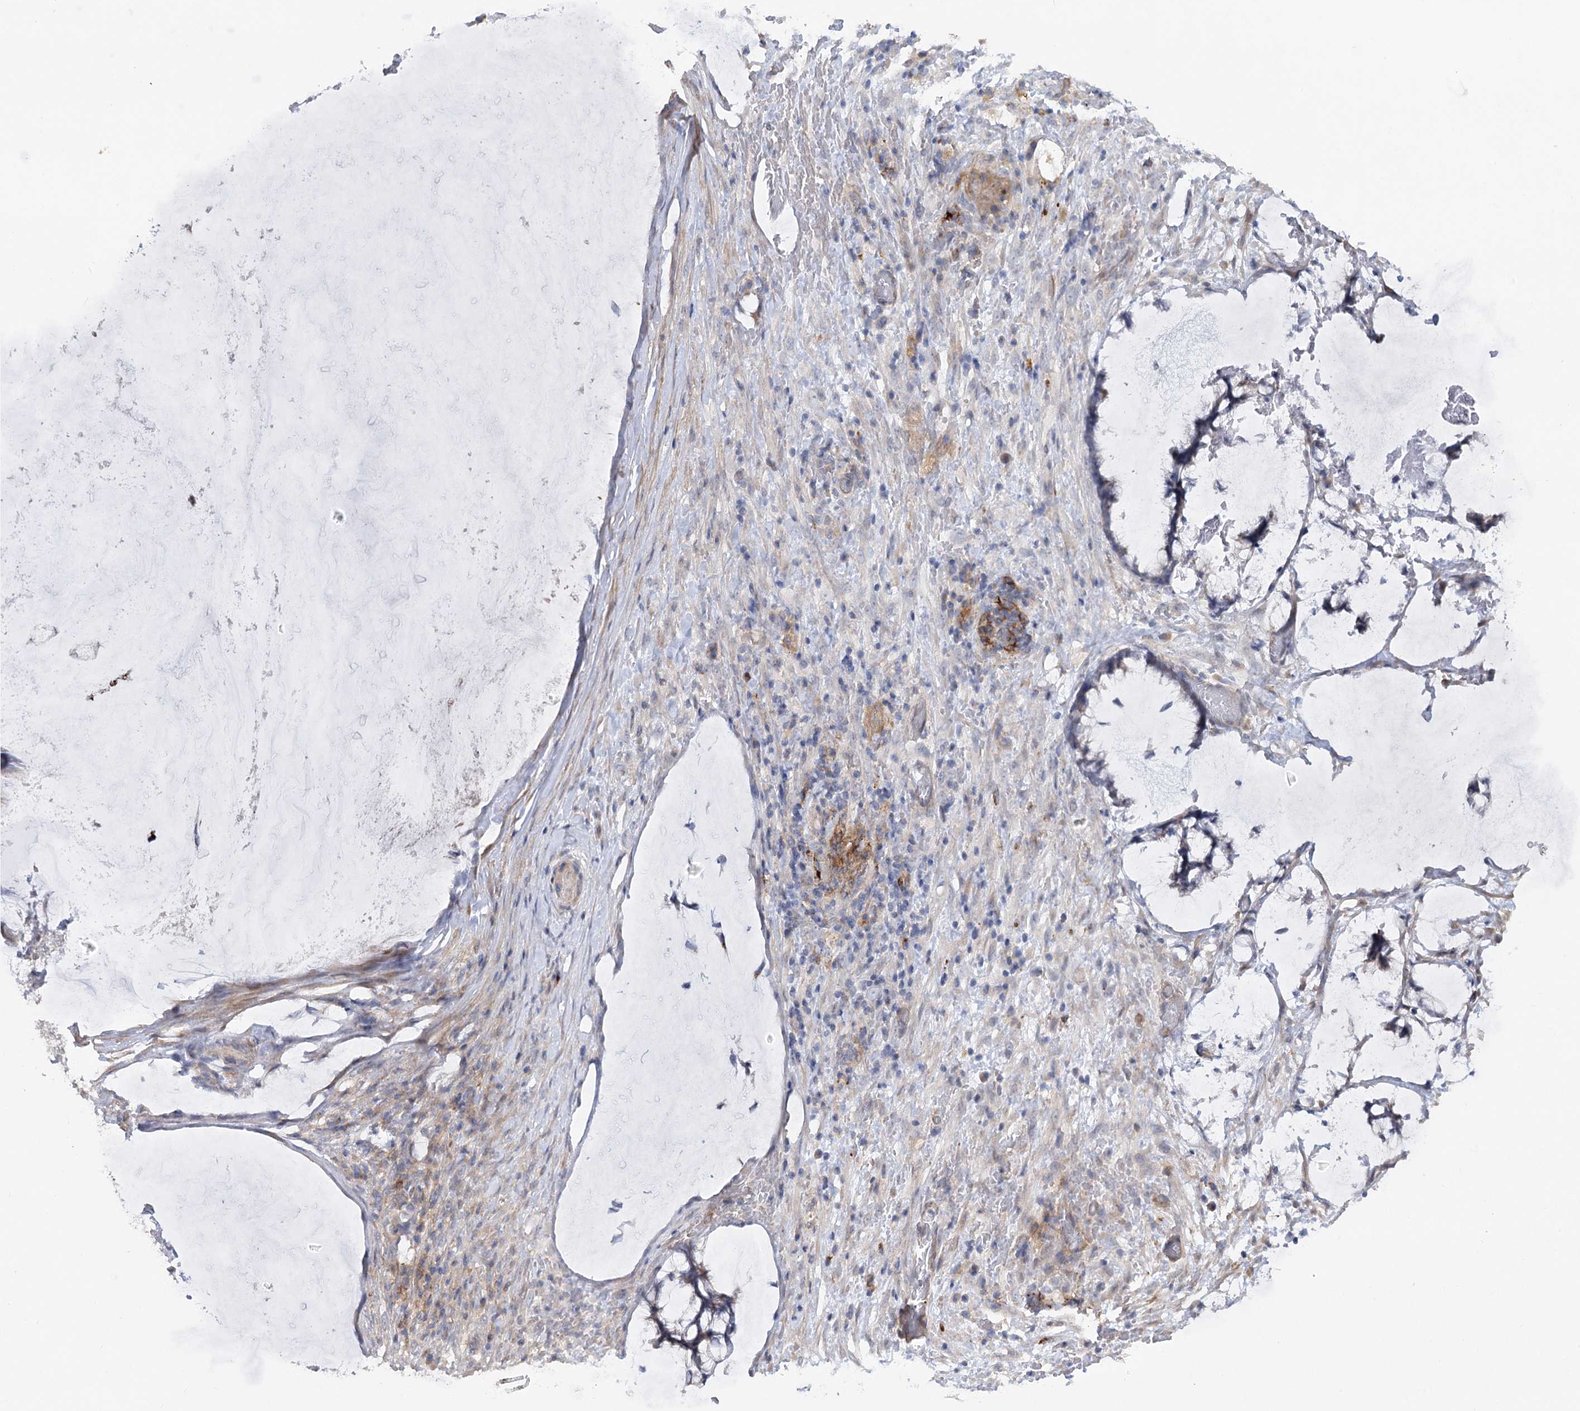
{"staining": {"intensity": "negative", "quantity": "none", "location": "none"}, "tissue": "ovarian cancer", "cell_type": "Tumor cells", "image_type": "cancer", "snomed": [{"axis": "morphology", "description": "Cystadenocarcinoma, mucinous, NOS"}, {"axis": "topography", "description": "Ovary"}], "caption": "Ovarian cancer was stained to show a protein in brown. There is no significant expression in tumor cells.", "gene": "SCN11A", "patient": {"sex": "female", "age": 42}}